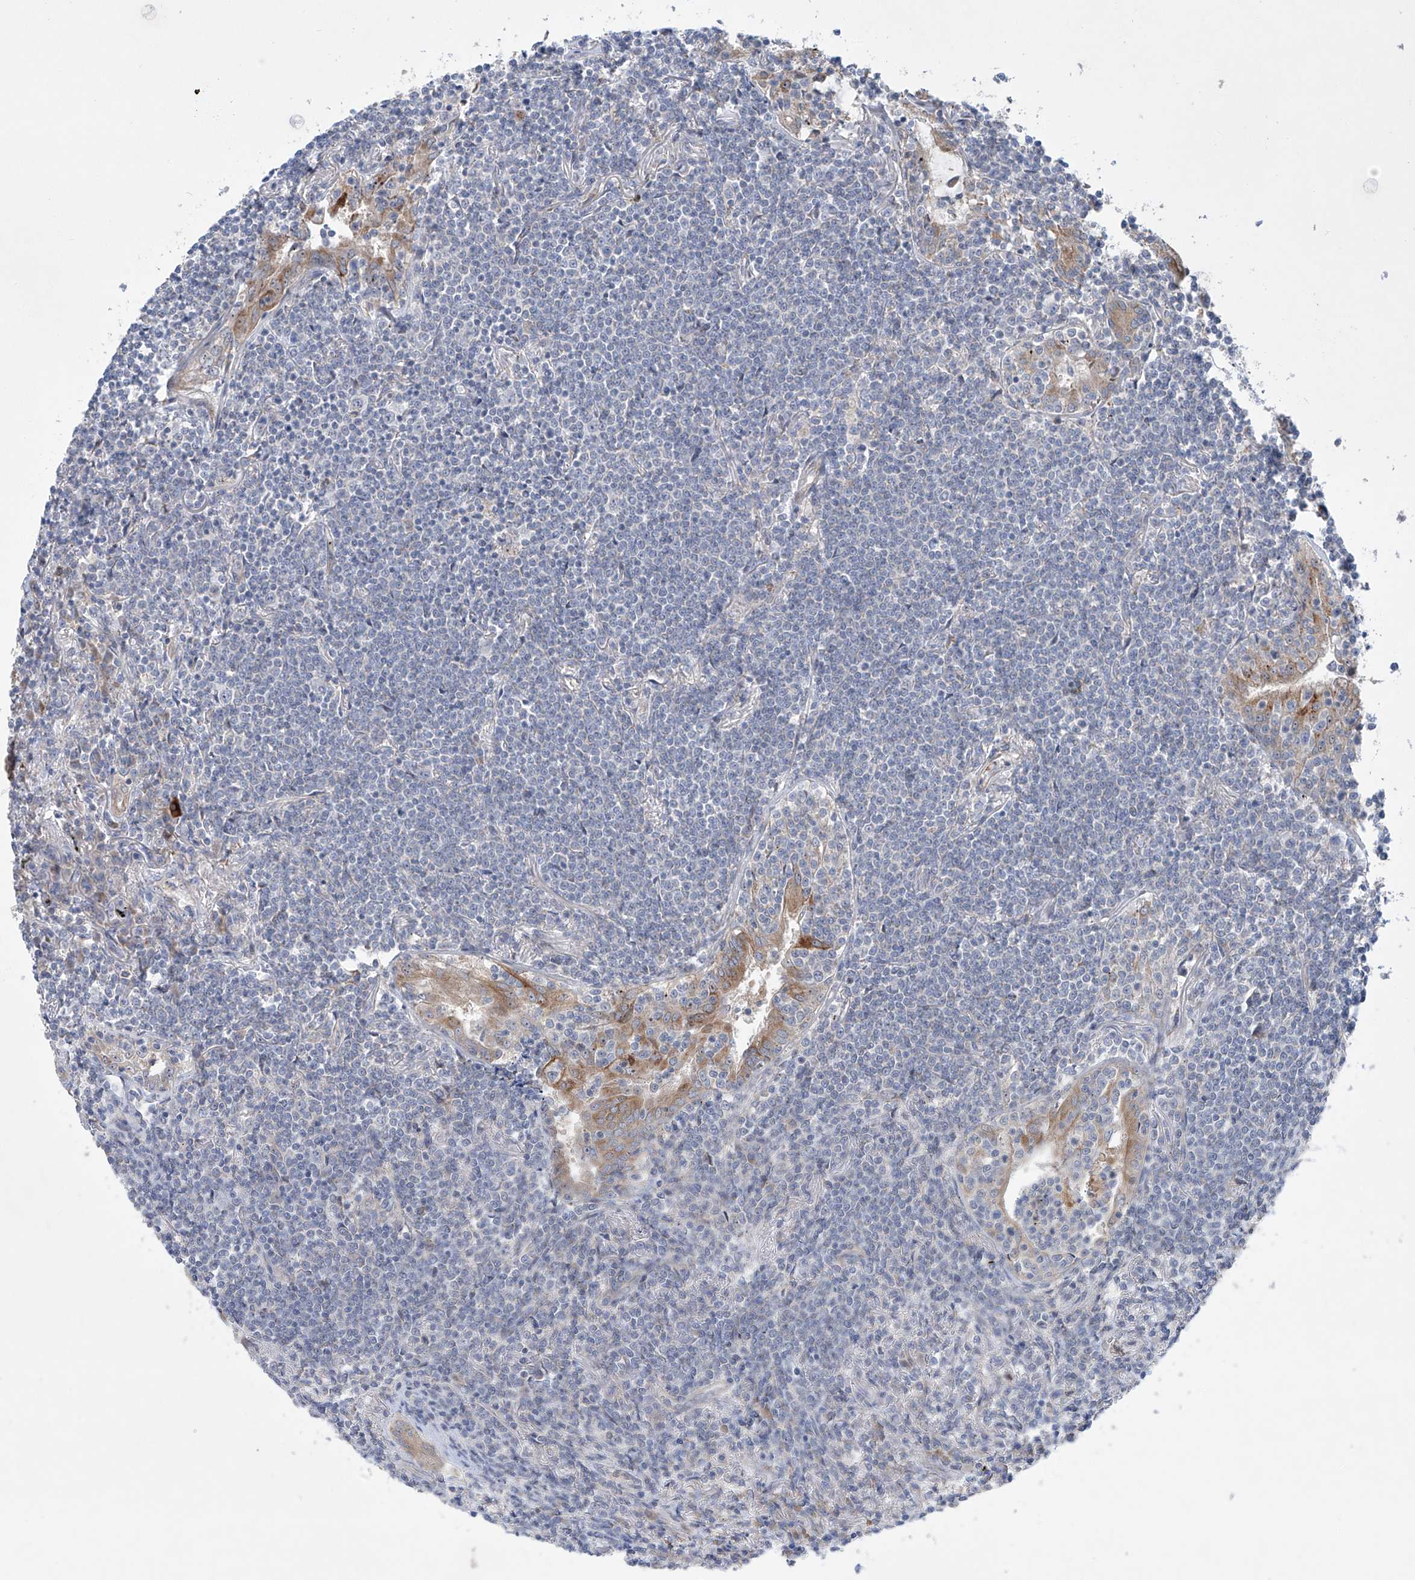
{"staining": {"intensity": "negative", "quantity": "none", "location": "none"}, "tissue": "lymphoma", "cell_type": "Tumor cells", "image_type": "cancer", "snomed": [{"axis": "morphology", "description": "Malignant lymphoma, non-Hodgkin's type, Low grade"}, {"axis": "topography", "description": "Lung"}], "caption": "Malignant lymphoma, non-Hodgkin's type (low-grade) was stained to show a protein in brown. There is no significant positivity in tumor cells. (Stains: DAB (3,3'-diaminobenzidine) immunohistochemistry with hematoxylin counter stain, Microscopy: brightfield microscopy at high magnification).", "gene": "KLC4", "patient": {"sex": "female", "age": 71}}